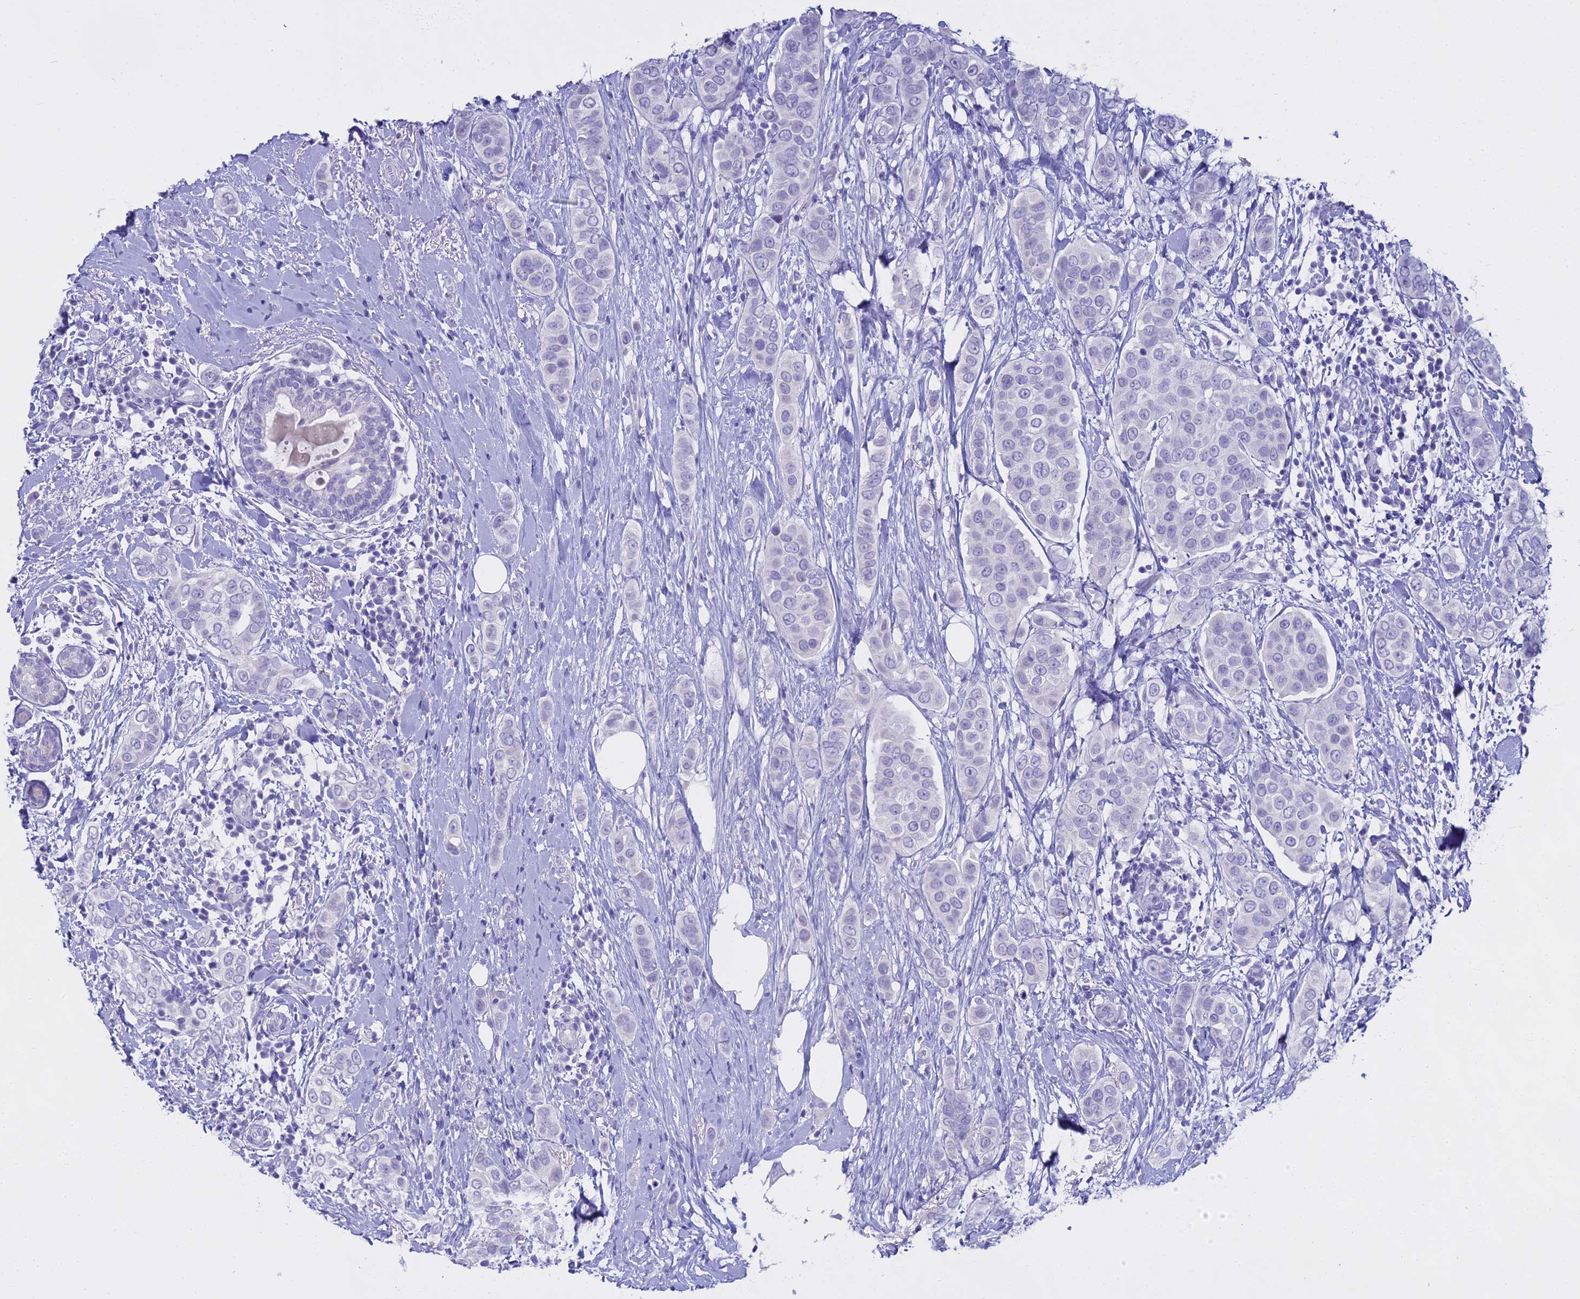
{"staining": {"intensity": "negative", "quantity": "none", "location": "none"}, "tissue": "breast cancer", "cell_type": "Tumor cells", "image_type": "cancer", "snomed": [{"axis": "morphology", "description": "Lobular carcinoma"}, {"axis": "topography", "description": "Breast"}], "caption": "Histopathology image shows no protein expression in tumor cells of breast cancer tissue.", "gene": "ALPP", "patient": {"sex": "female", "age": 51}}